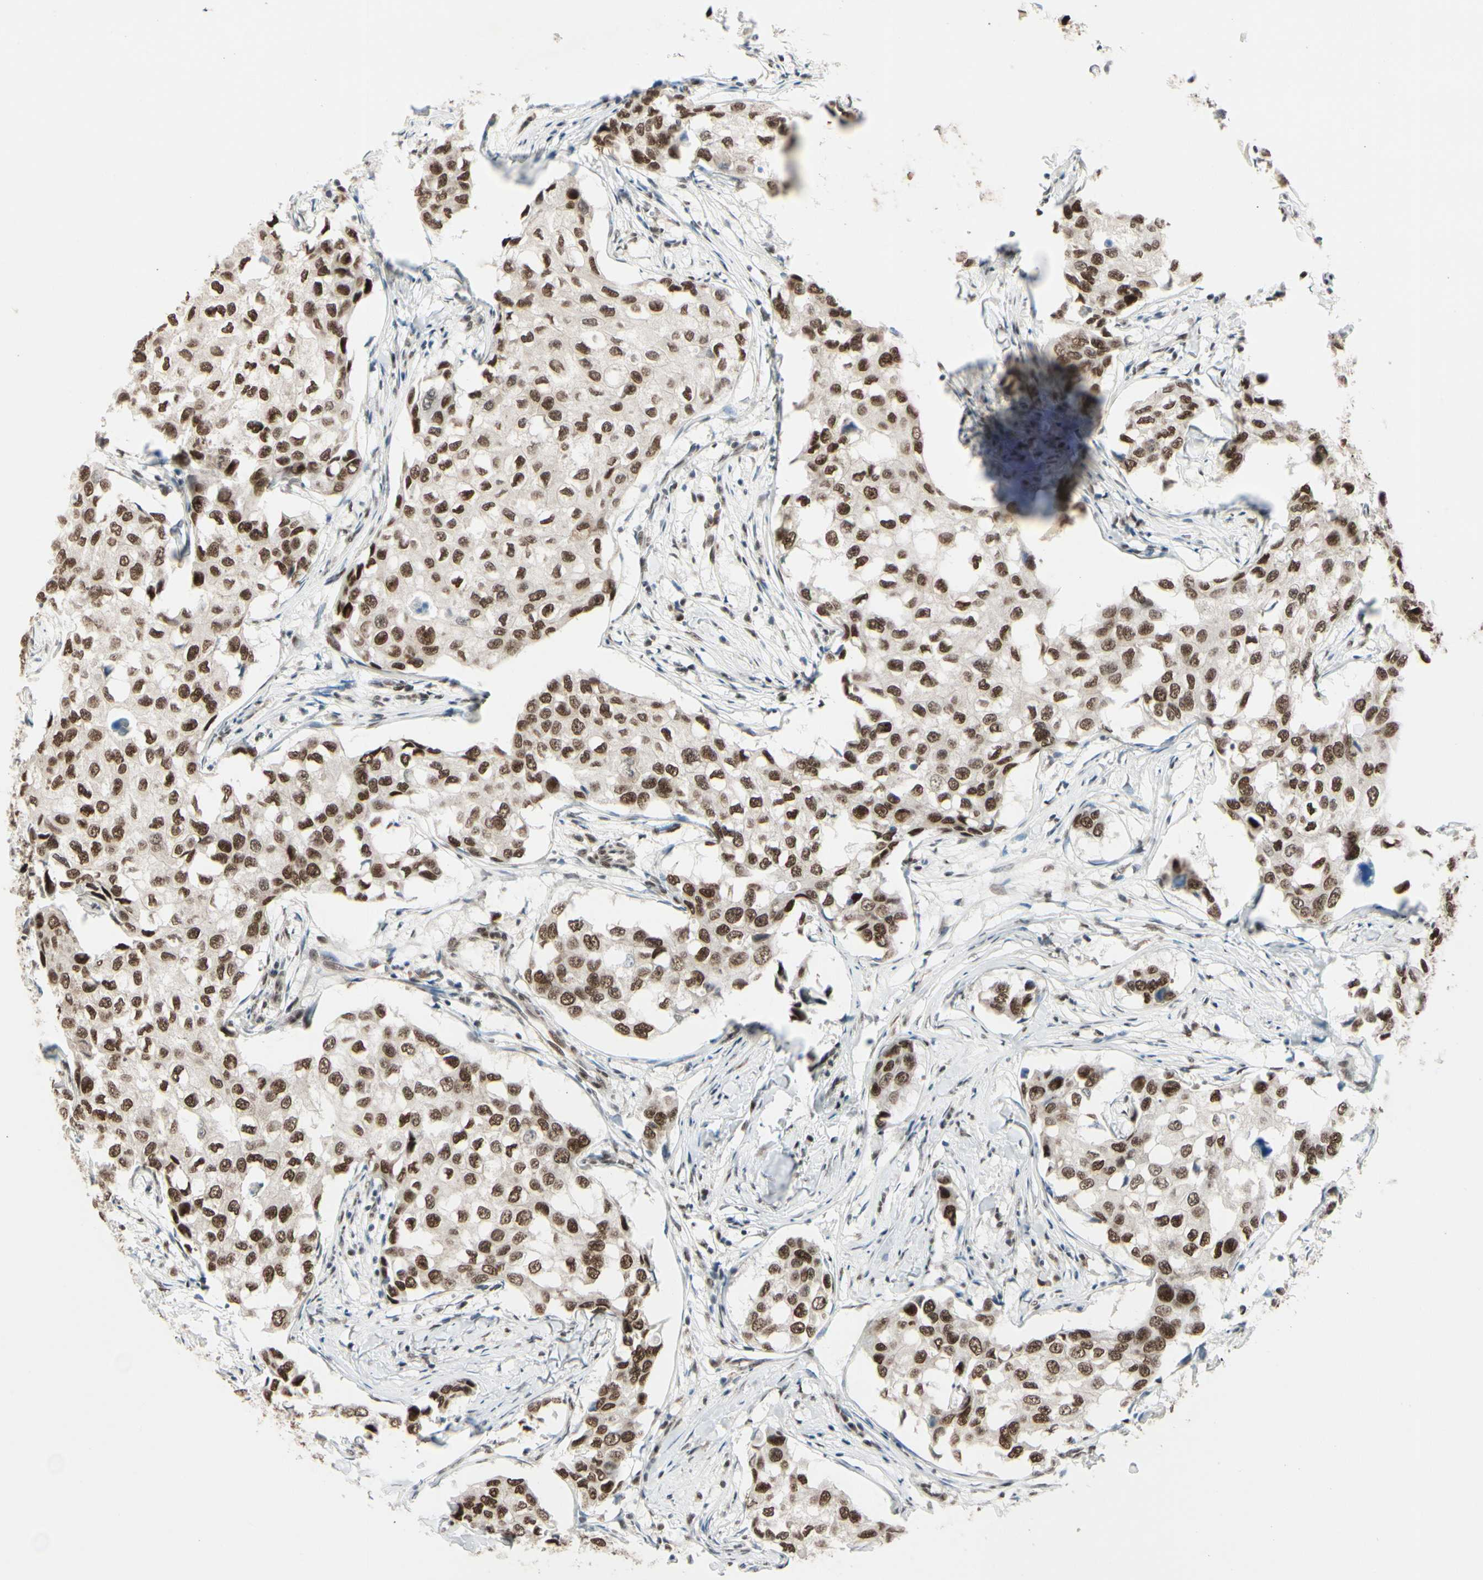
{"staining": {"intensity": "moderate", "quantity": ">75%", "location": "nuclear"}, "tissue": "breast cancer", "cell_type": "Tumor cells", "image_type": "cancer", "snomed": [{"axis": "morphology", "description": "Duct carcinoma"}, {"axis": "topography", "description": "Breast"}], "caption": "DAB immunohistochemical staining of invasive ductal carcinoma (breast) demonstrates moderate nuclear protein staining in approximately >75% of tumor cells. Using DAB (3,3'-diaminobenzidine) (brown) and hematoxylin (blue) stains, captured at high magnification using brightfield microscopy.", "gene": "CHAMP1", "patient": {"sex": "female", "age": 27}}